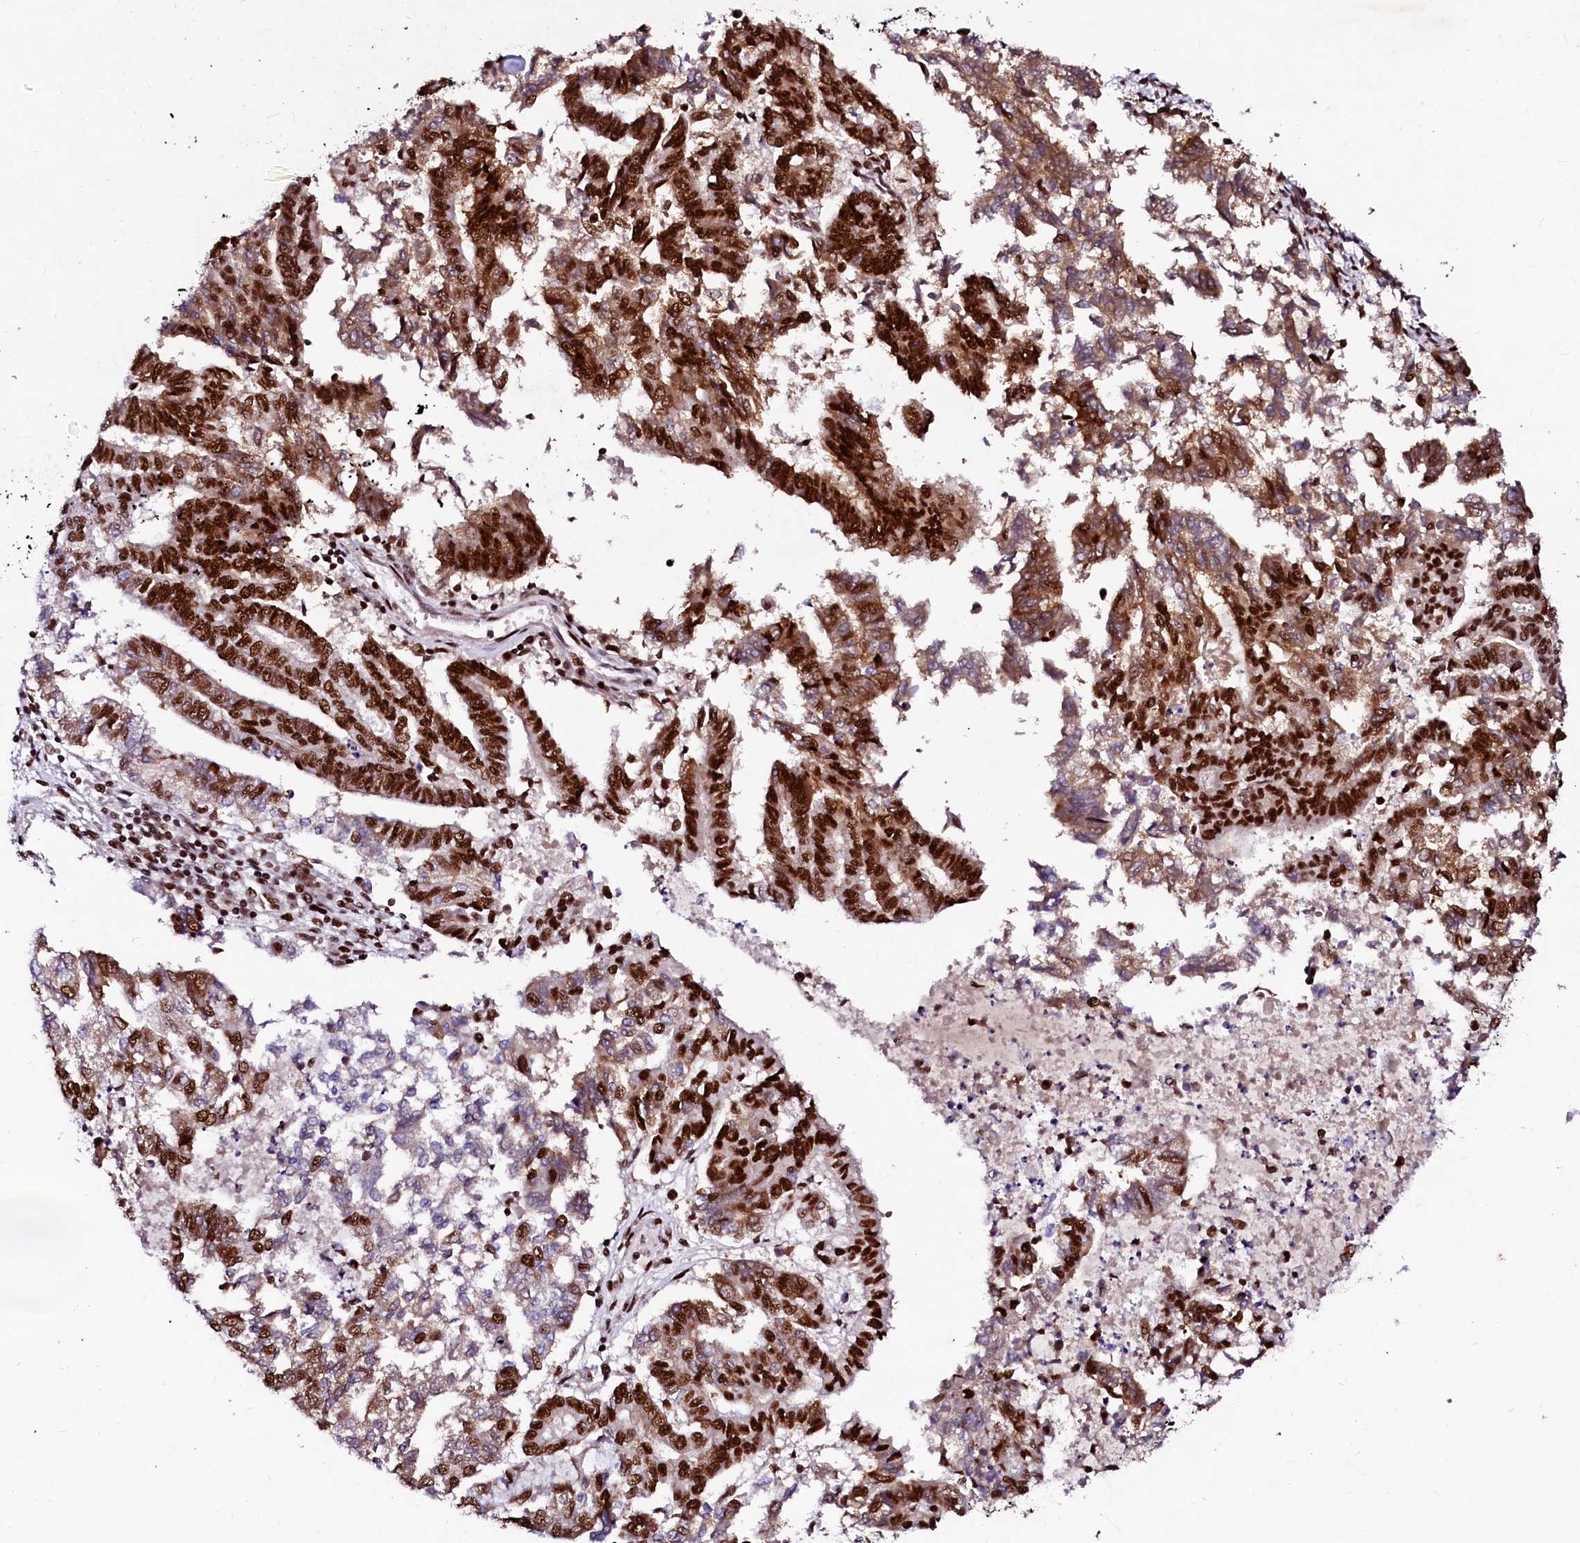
{"staining": {"intensity": "strong", "quantity": ">75%", "location": "cytoplasmic/membranous,nuclear"}, "tissue": "endometrial cancer", "cell_type": "Tumor cells", "image_type": "cancer", "snomed": [{"axis": "morphology", "description": "Adenocarcinoma, NOS"}, {"axis": "topography", "description": "Endometrium"}], "caption": "DAB immunohistochemical staining of endometrial cancer shows strong cytoplasmic/membranous and nuclear protein expression in about >75% of tumor cells. The staining was performed using DAB (3,3'-diaminobenzidine) to visualize the protein expression in brown, while the nuclei were stained in blue with hematoxylin (Magnification: 20x).", "gene": "CPSF6", "patient": {"sex": "female", "age": 79}}